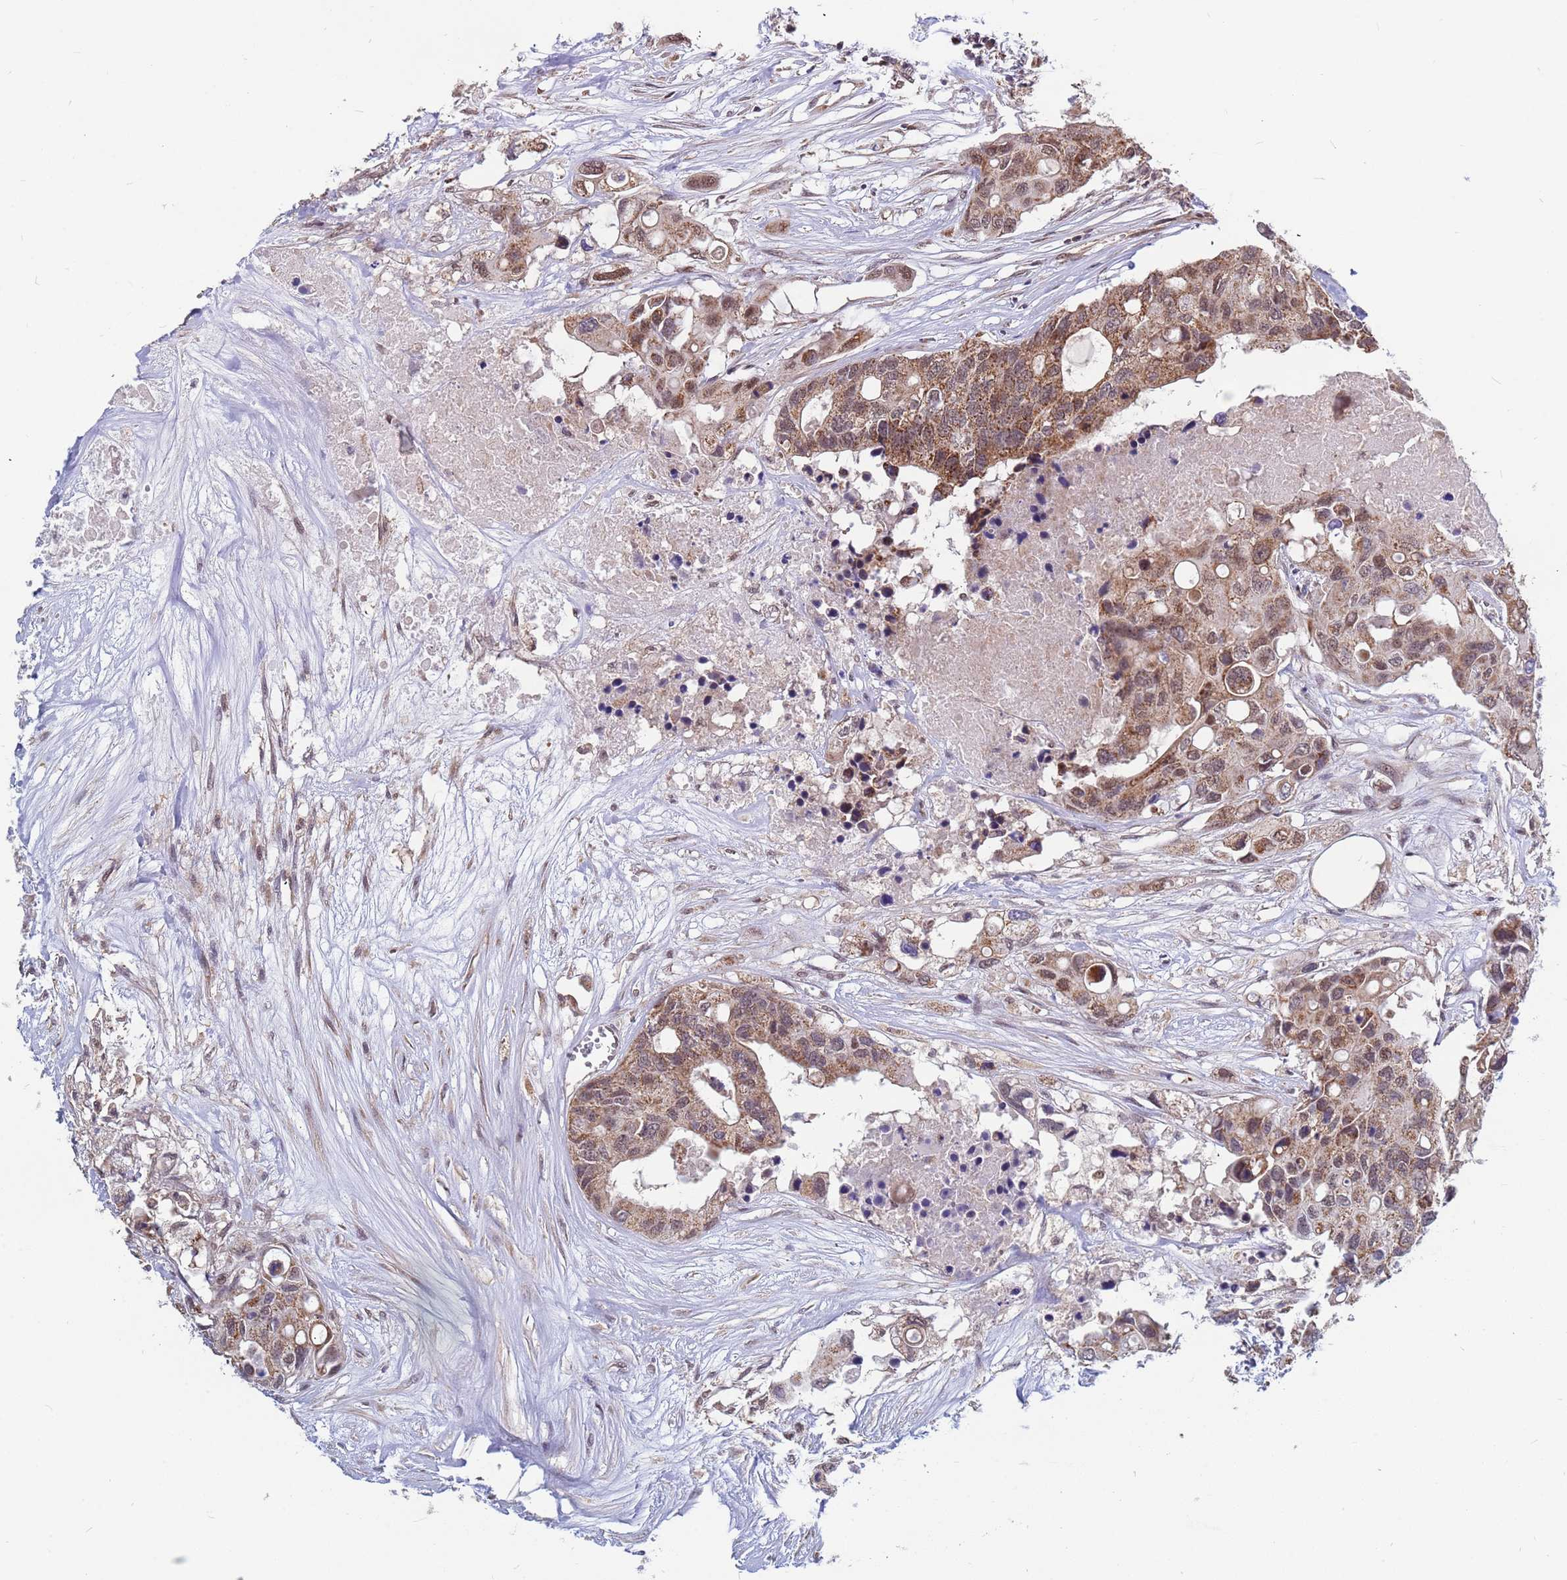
{"staining": {"intensity": "moderate", "quantity": ">75%", "location": "cytoplasmic/membranous,nuclear"}, "tissue": "colorectal cancer", "cell_type": "Tumor cells", "image_type": "cancer", "snomed": [{"axis": "morphology", "description": "Adenocarcinoma, NOS"}, {"axis": "topography", "description": "Colon"}], "caption": "Immunohistochemical staining of colorectal adenocarcinoma shows medium levels of moderate cytoplasmic/membranous and nuclear staining in about >75% of tumor cells. The staining is performed using DAB (3,3'-diaminobenzidine) brown chromogen to label protein expression. The nuclei are counter-stained blue using hematoxylin.", "gene": "DENND2B", "patient": {"sex": "male", "age": 77}}